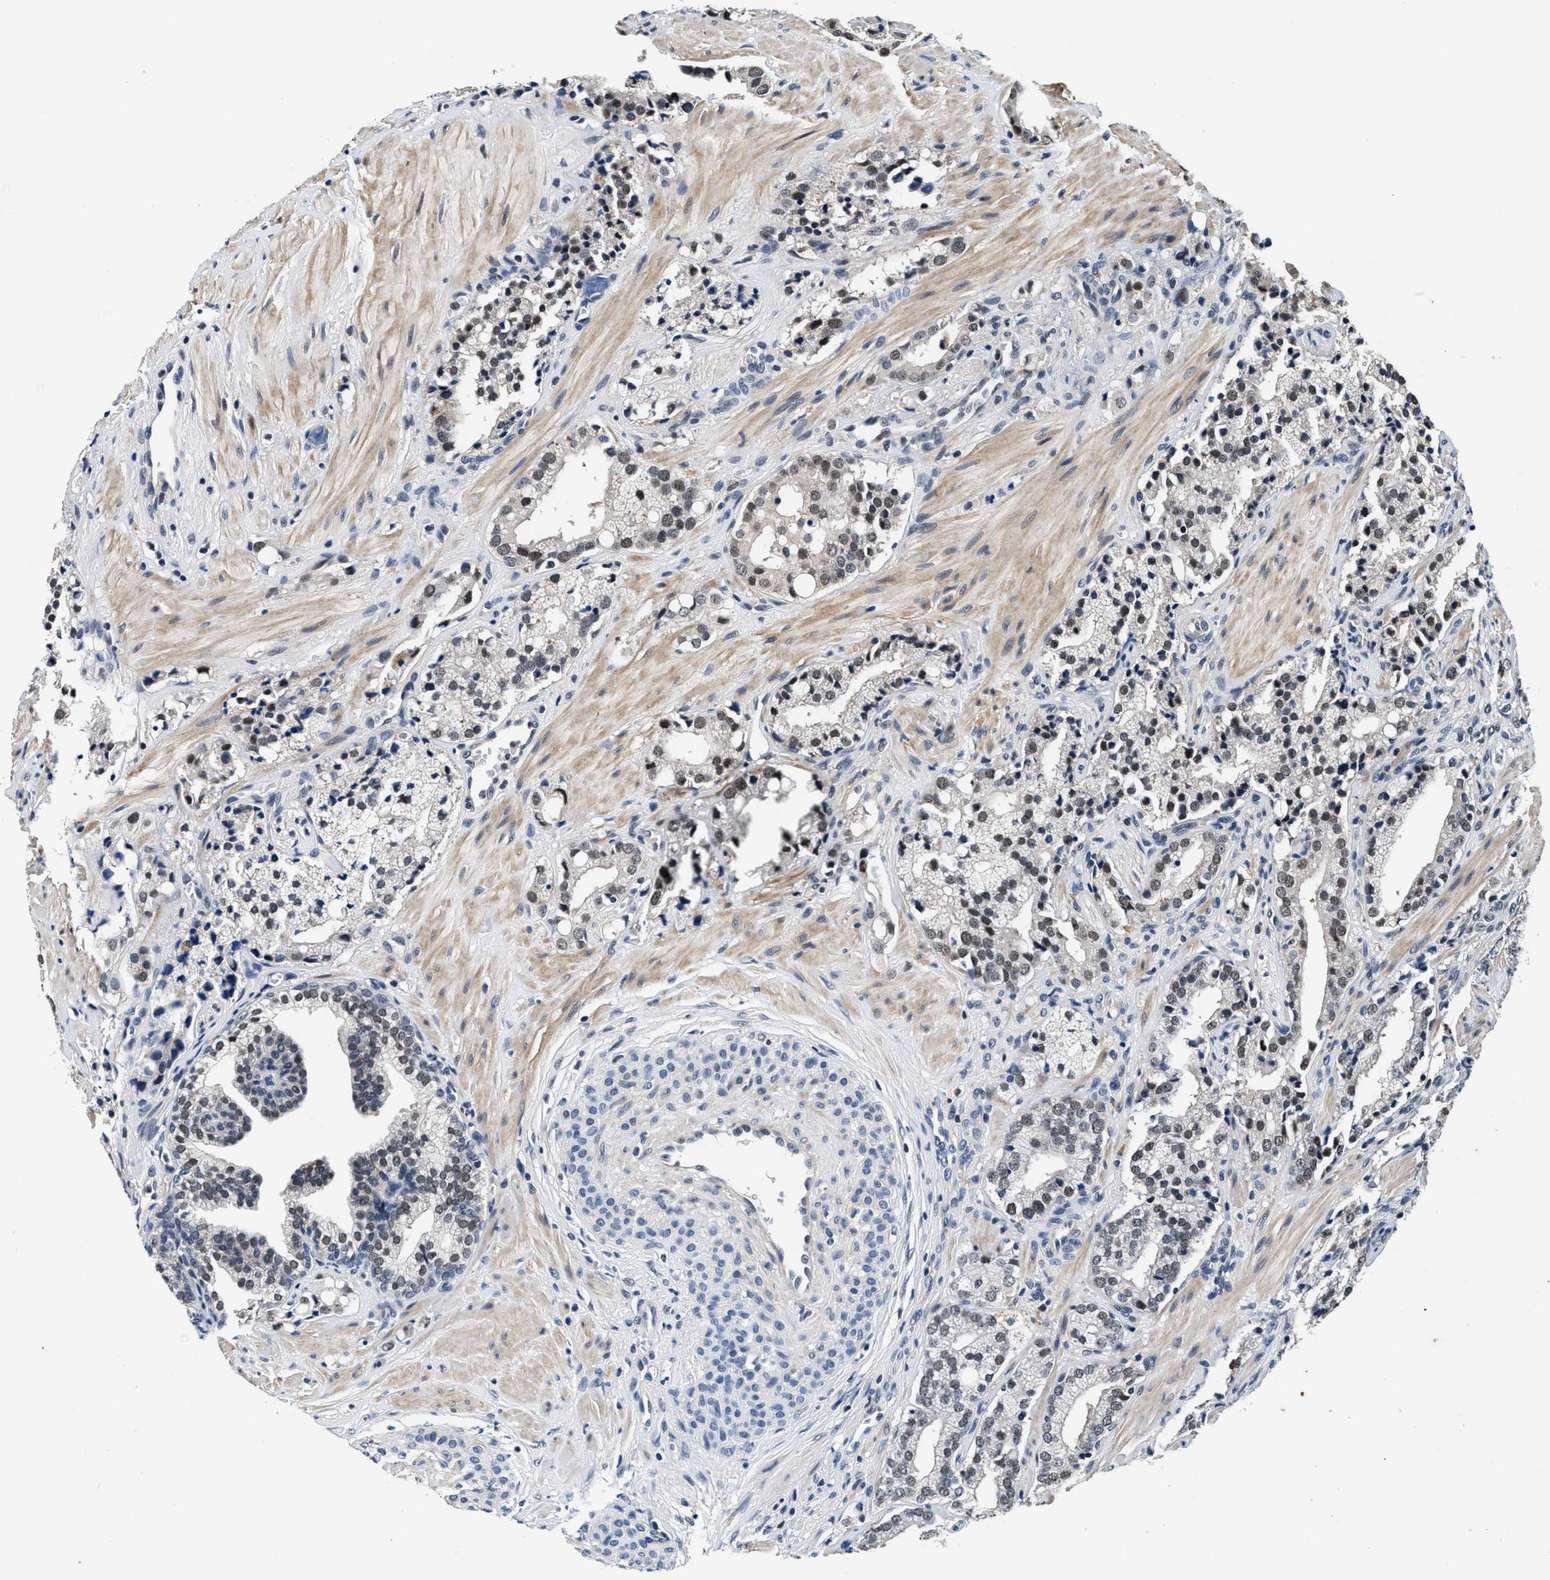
{"staining": {"intensity": "weak", "quantity": "25%-75%", "location": "nuclear"}, "tissue": "prostate cancer", "cell_type": "Tumor cells", "image_type": "cancer", "snomed": [{"axis": "morphology", "description": "Adenocarcinoma, High grade"}, {"axis": "topography", "description": "Prostate"}], "caption": "Immunohistochemistry of human prostate cancer (adenocarcinoma (high-grade)) reveals low levels of weak nuclear positivity in approximately 25%-75% of tumor cells. The protein is shown in brown color, while the nuclei are stained blue.", "gene": "USP16", "patient": {"sex": "male", "age": 52}}